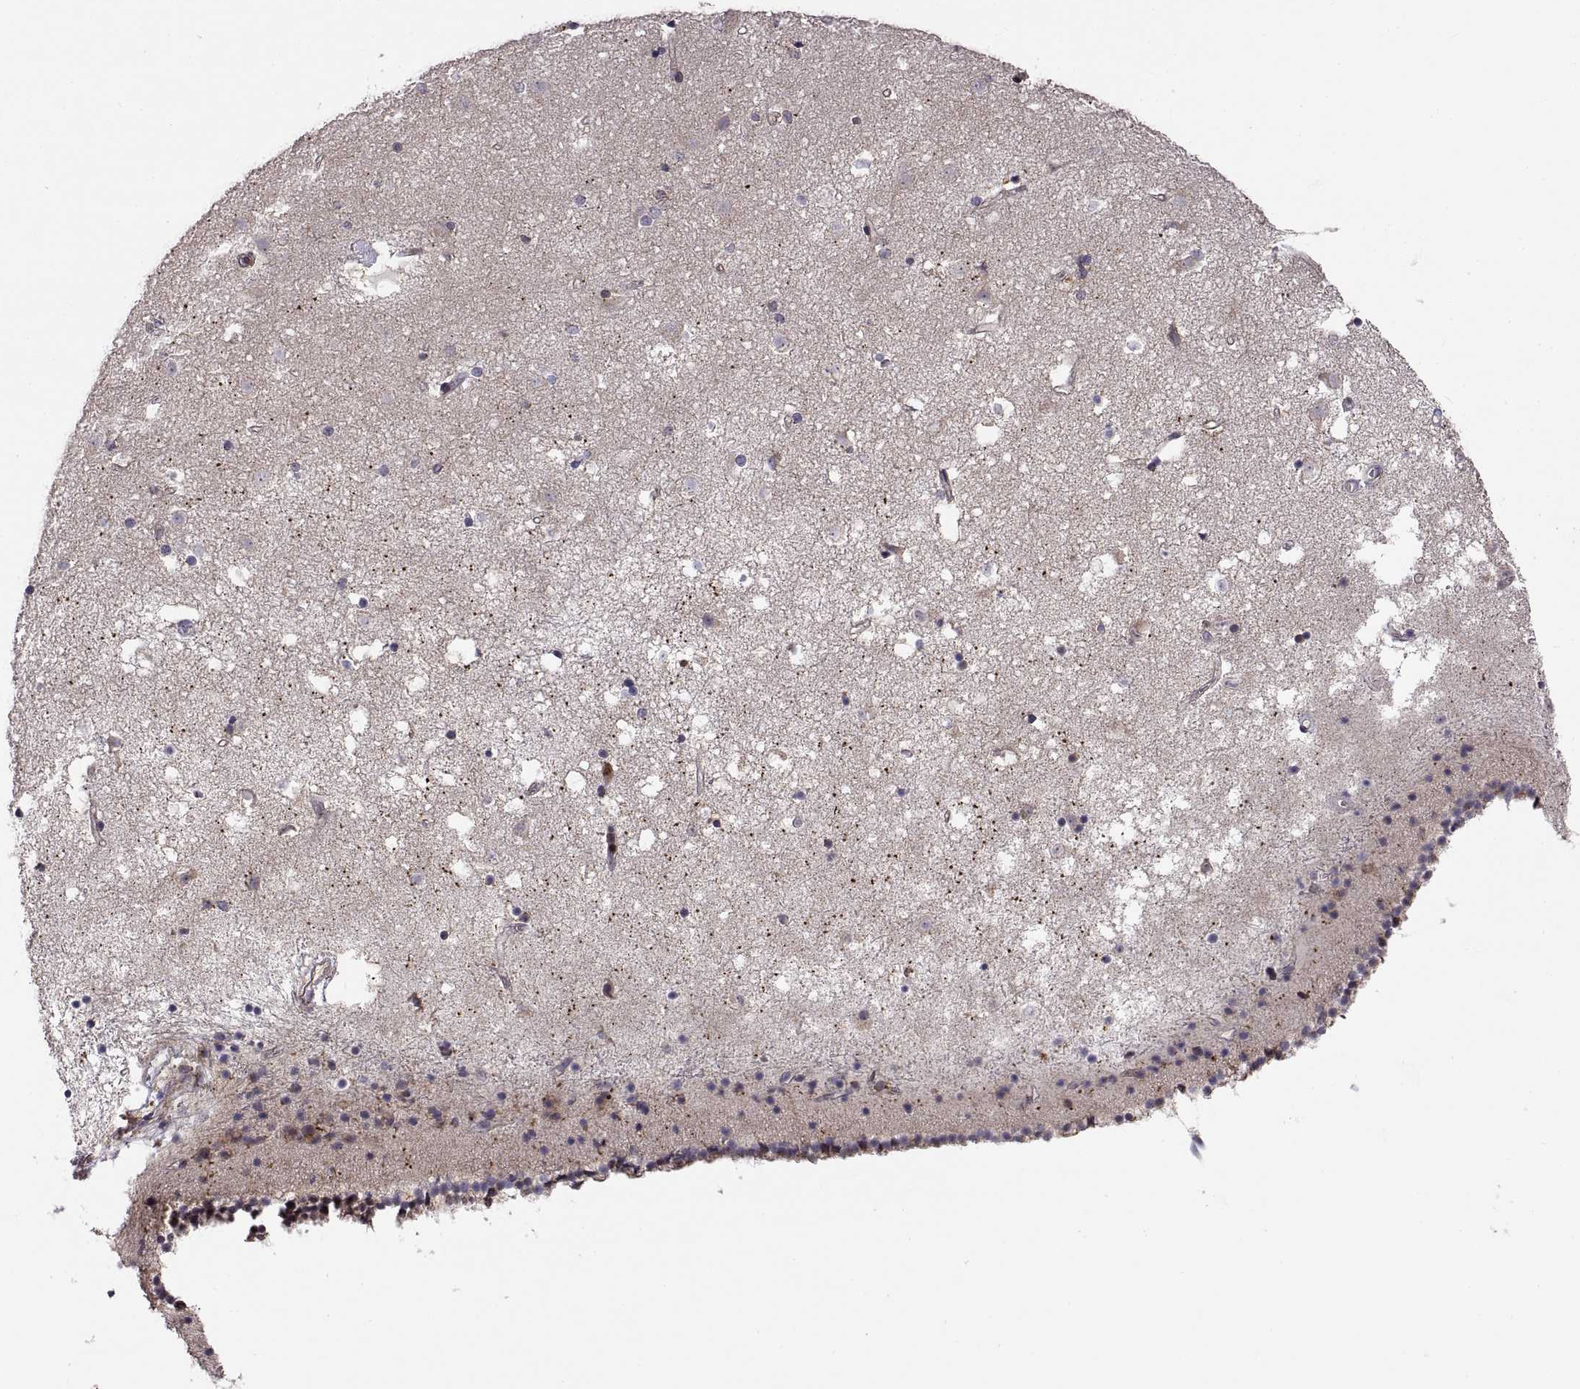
{"staining": {"intensity": "strong", "quantity": "<25%", "location": "cytoplasmic/membranous"}, "tissue": "caudate", "cell_type": "Glial cells", "image_type": "normal", "snomed": [{"axis": "morphology", "description": "Normal tissue, NOS"}, {"axis": "topography", "description": "Lateral ventricle wall"}], "caption": "The image displays a brown stain indicating the presence of a protein in the cytoplasmic/membranous of glial cells in caudate. The staining is performed using DAB (3,3'-diaminobenzidine) brown chromogen to label protein expression. The nuclei are counter-stained blue using hematoxylin.", "gene": "ACAP1", "patient": {"sex": "female", "age": 71}}